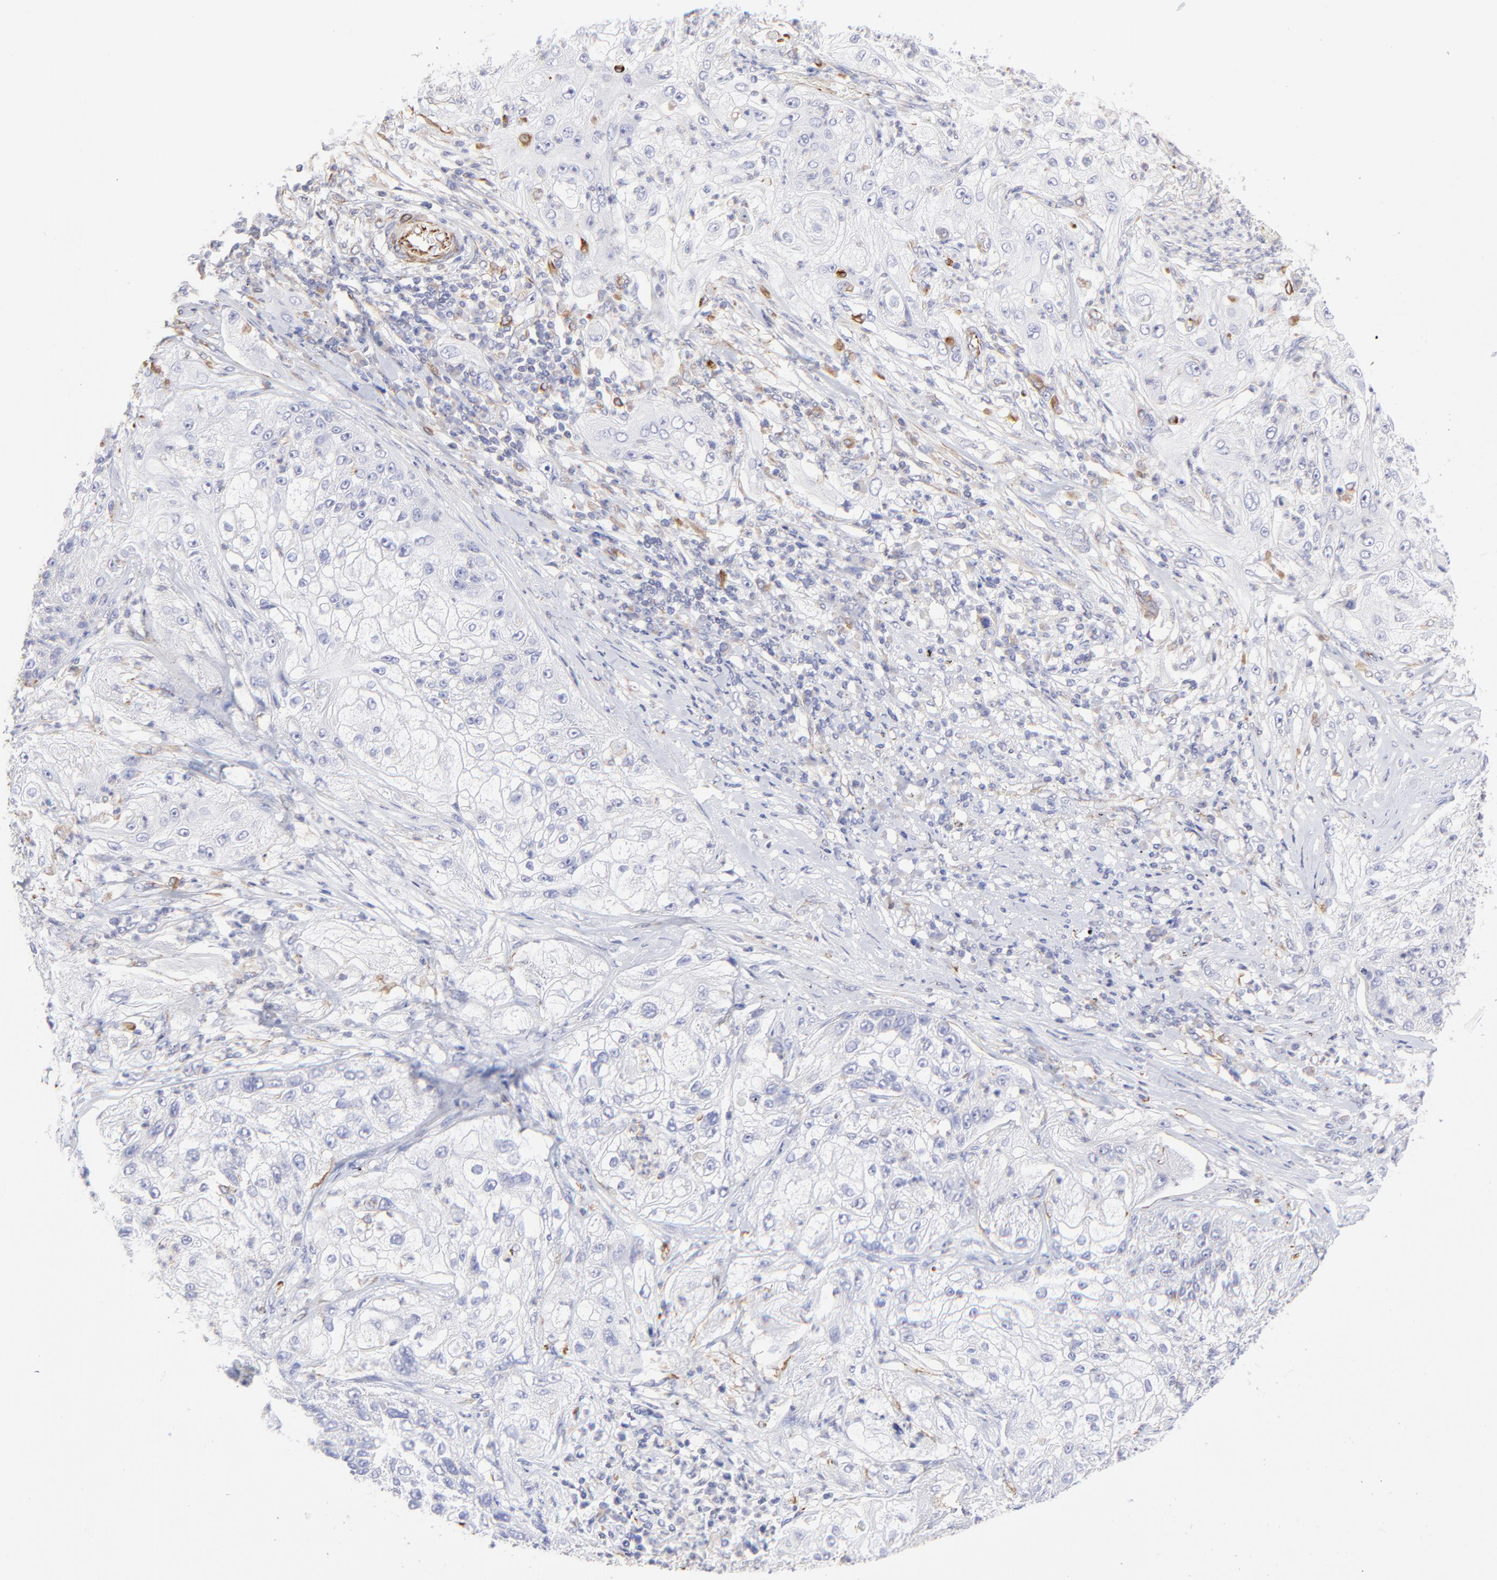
{"staining": {"intensity": "negative", "quantity": "none", "location": "none"}, "tissue": "lung cancer", "cell_type": "Tumor cells", "image_type": "cancer", "snomed": [{"axis": "morphology", "description": "Inflammation, NOS"}, {"axis": "morphology", "description": "Squamous cell carcinoma, NOS"}, {"axis": "topography", "description": "Lymph node"}, {"axis": "topography", "description": "Soft tissue"}, {"axis": "topography", "description": "Lung"}], "caption": "Immunohistochemistry (IHC) histopathology image of lung cancer stained for a protein (brown), which displays no positivity in tumor cells. The staining is performed using DAB brown chromogen with nuclei counter-stained in using hematoxylin.", "gene": "COX8C", "patient": {"sex": "male", "age": 66}}